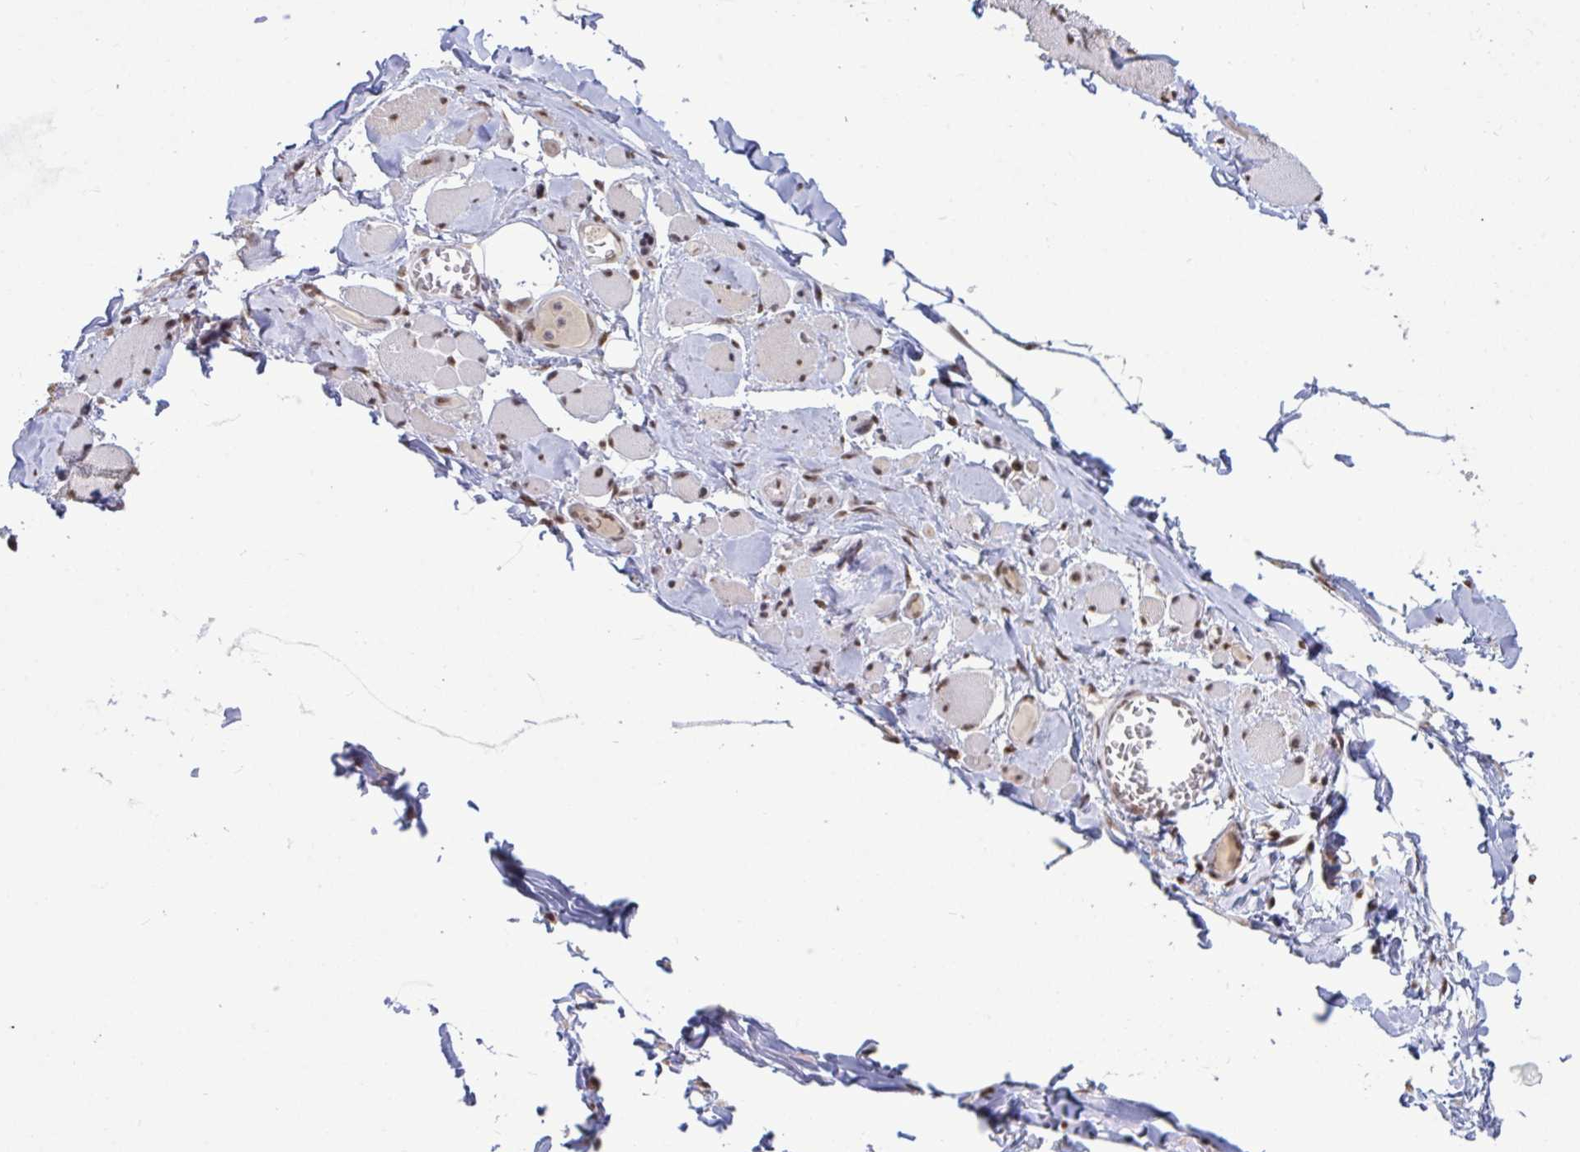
{"staining": {"intensity": "moderate", "quantity": "<25%", "location": "nuclear"}, "tissue": "skeletal muscle", "cell_type": "Myocytes", "image_type": "normal", "snomed": [{"axis": "morphology", "description": "Normal tissue, NOS"}, {"axis": "topography", "description": "Skeletal muscle"}], "caption": "Brown immunohistochemical staining in normal human skeletal muscle reveals moderate nuclear positivity in about <25% of myocytes.", "gene": "PUF60", "patient": {"sex": "female", "age": 75}}